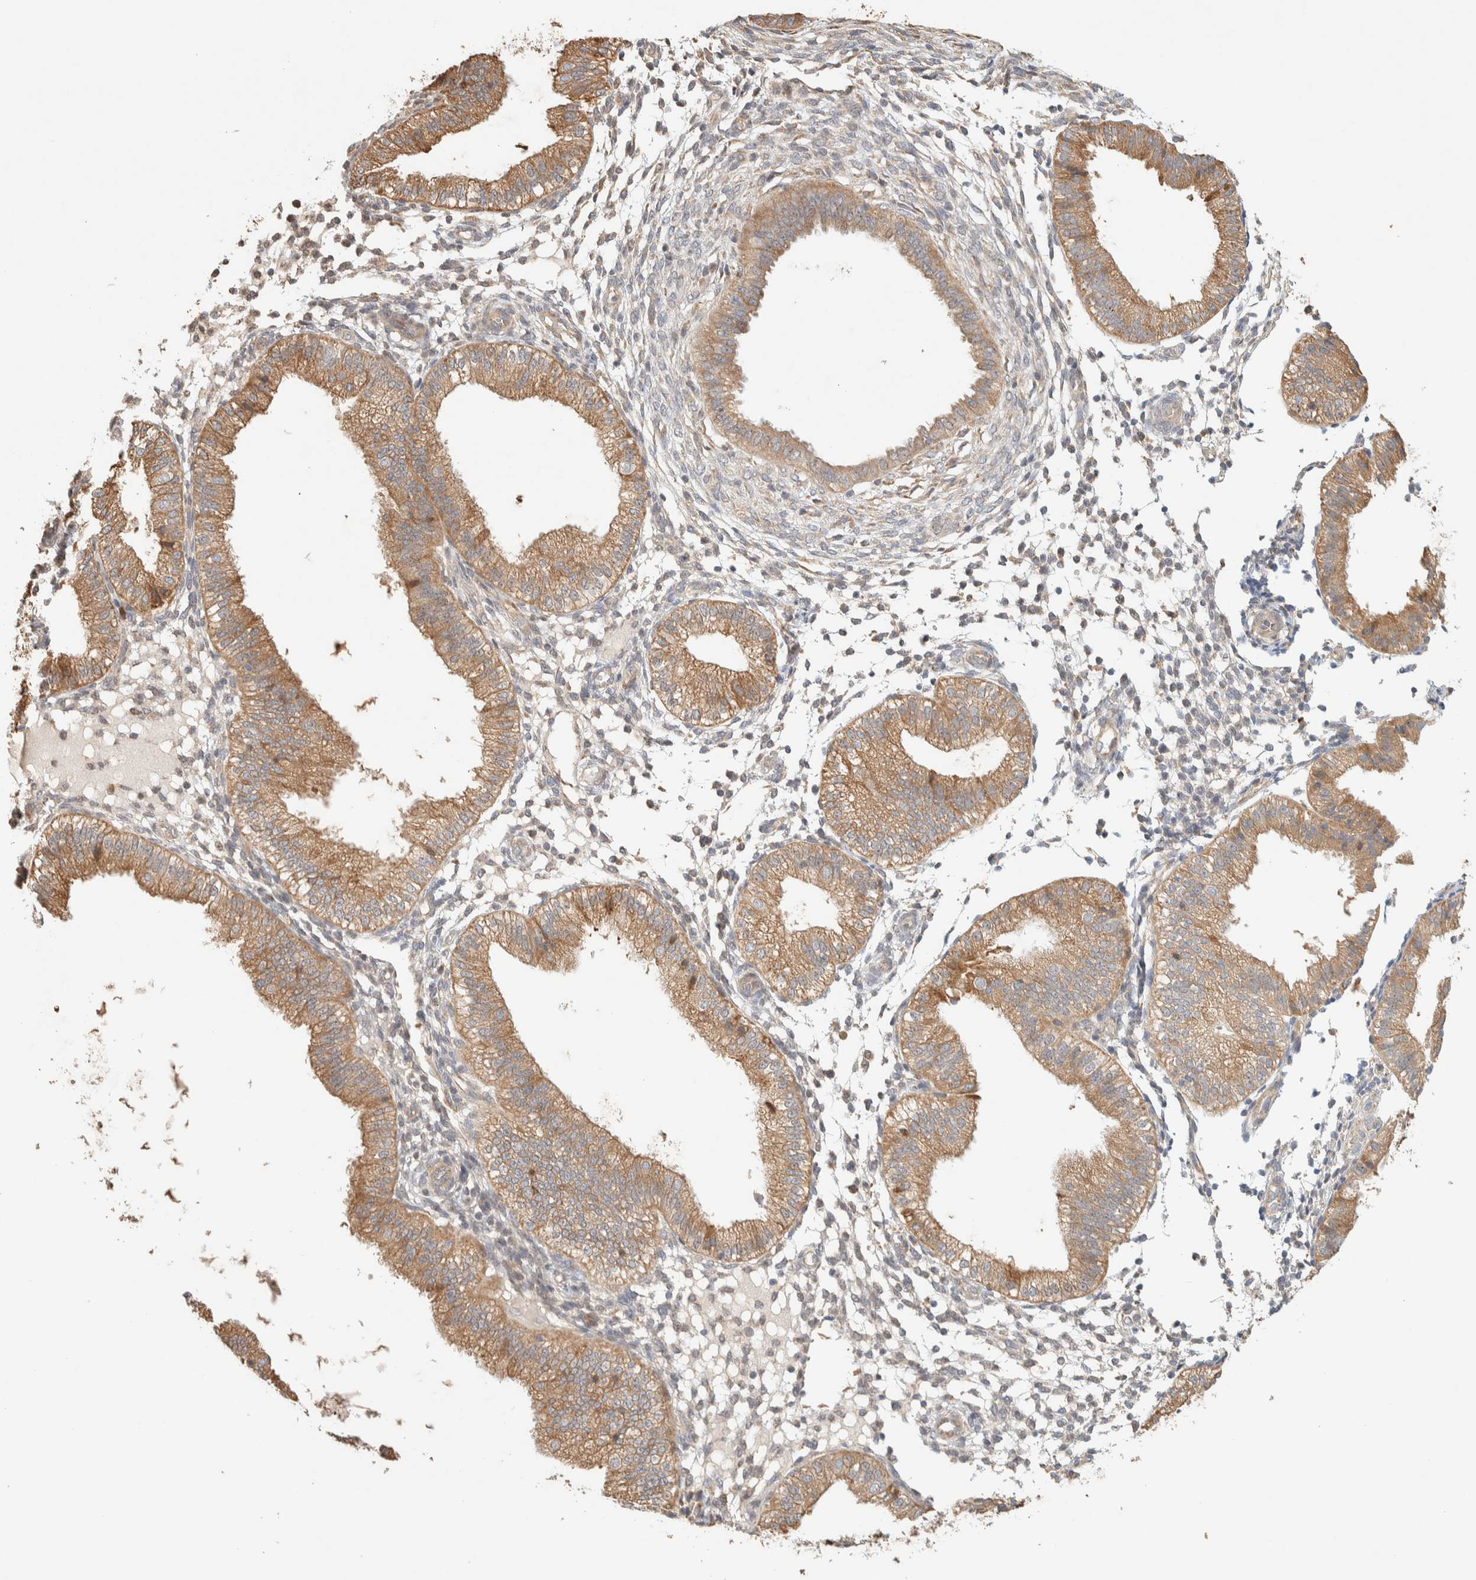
{"staining": {"intensity": "weak", "quantity": "<25%", "location": "cytoplasmic/membranous"}, "tissue": "endometrium", "cell_type": "Cells in endometrial stroma", "image_type": "normal", "snomed": [{"axis": "morphology", "description": "Normal tissue, NOS"}, {"axis": "topography", "description": "Endometrium"}], "caption": "This is a photomicrograph of immunohistochemistry (IHC) staining of unremarkable endometrium, which shows no positivity in cells in endometrial stroma.", "gene": "TTC3", "patient": {"sex": "female", "age": 39}}